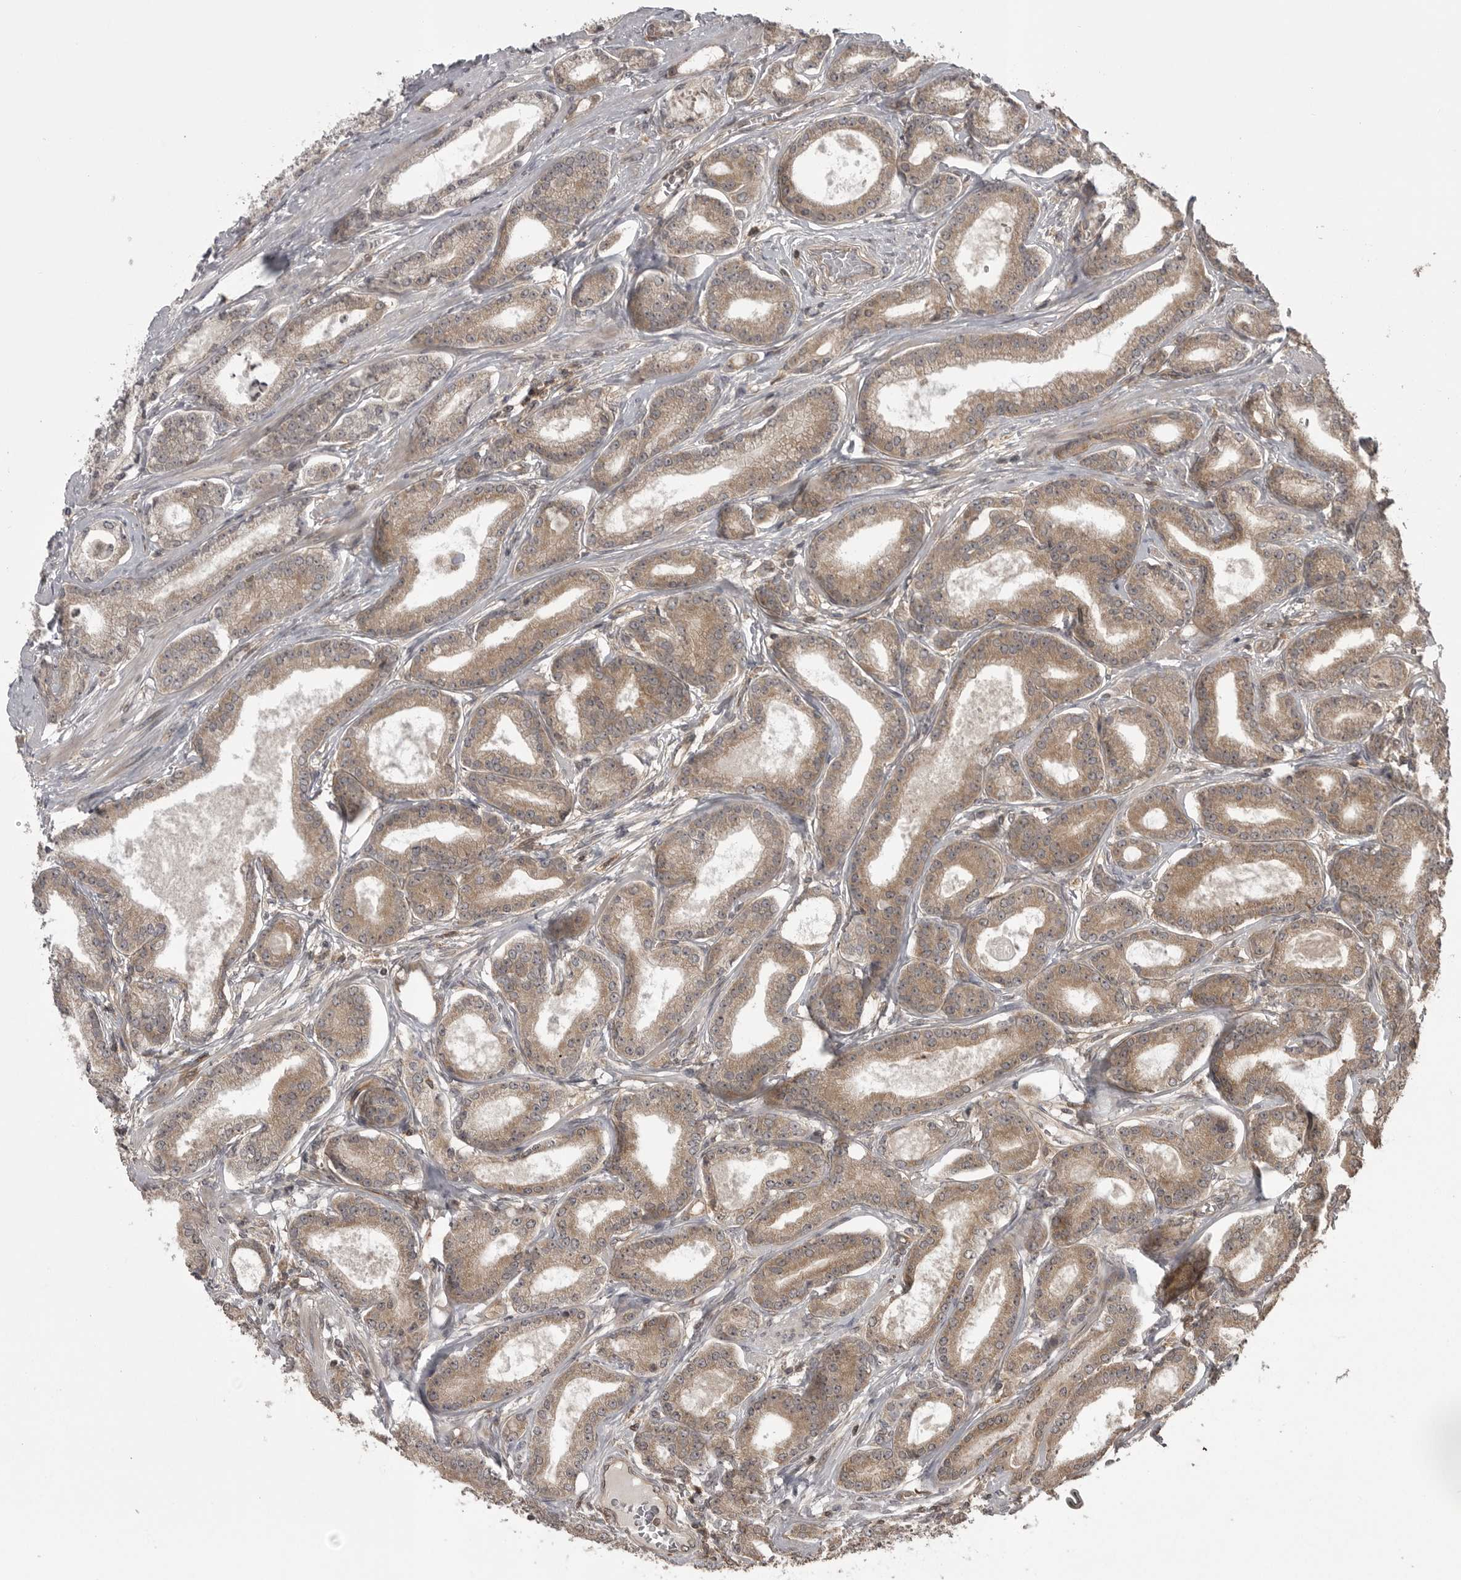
{"staining": {"intensity": "moderate", "quantity": ">75%", "location": "cytoplasmic/membranous"}, "tissue": "prostate cancer", "cell_type": "Tumor cells", "image_type": "cancer", "snomed": [{"axis": "morphology", "description": "Adenocarcinoma, Low grade"}, {"axis": "topography", "description": "Prostate"}], "caption": "This histopathology image shows IHC staining of prostate cancer, with medium moderate cytoplasmic/membranous positivity in approximately >75% of tumor cells.", "gene": "STK24", "patient": {"sex": "male", "age": 60}}